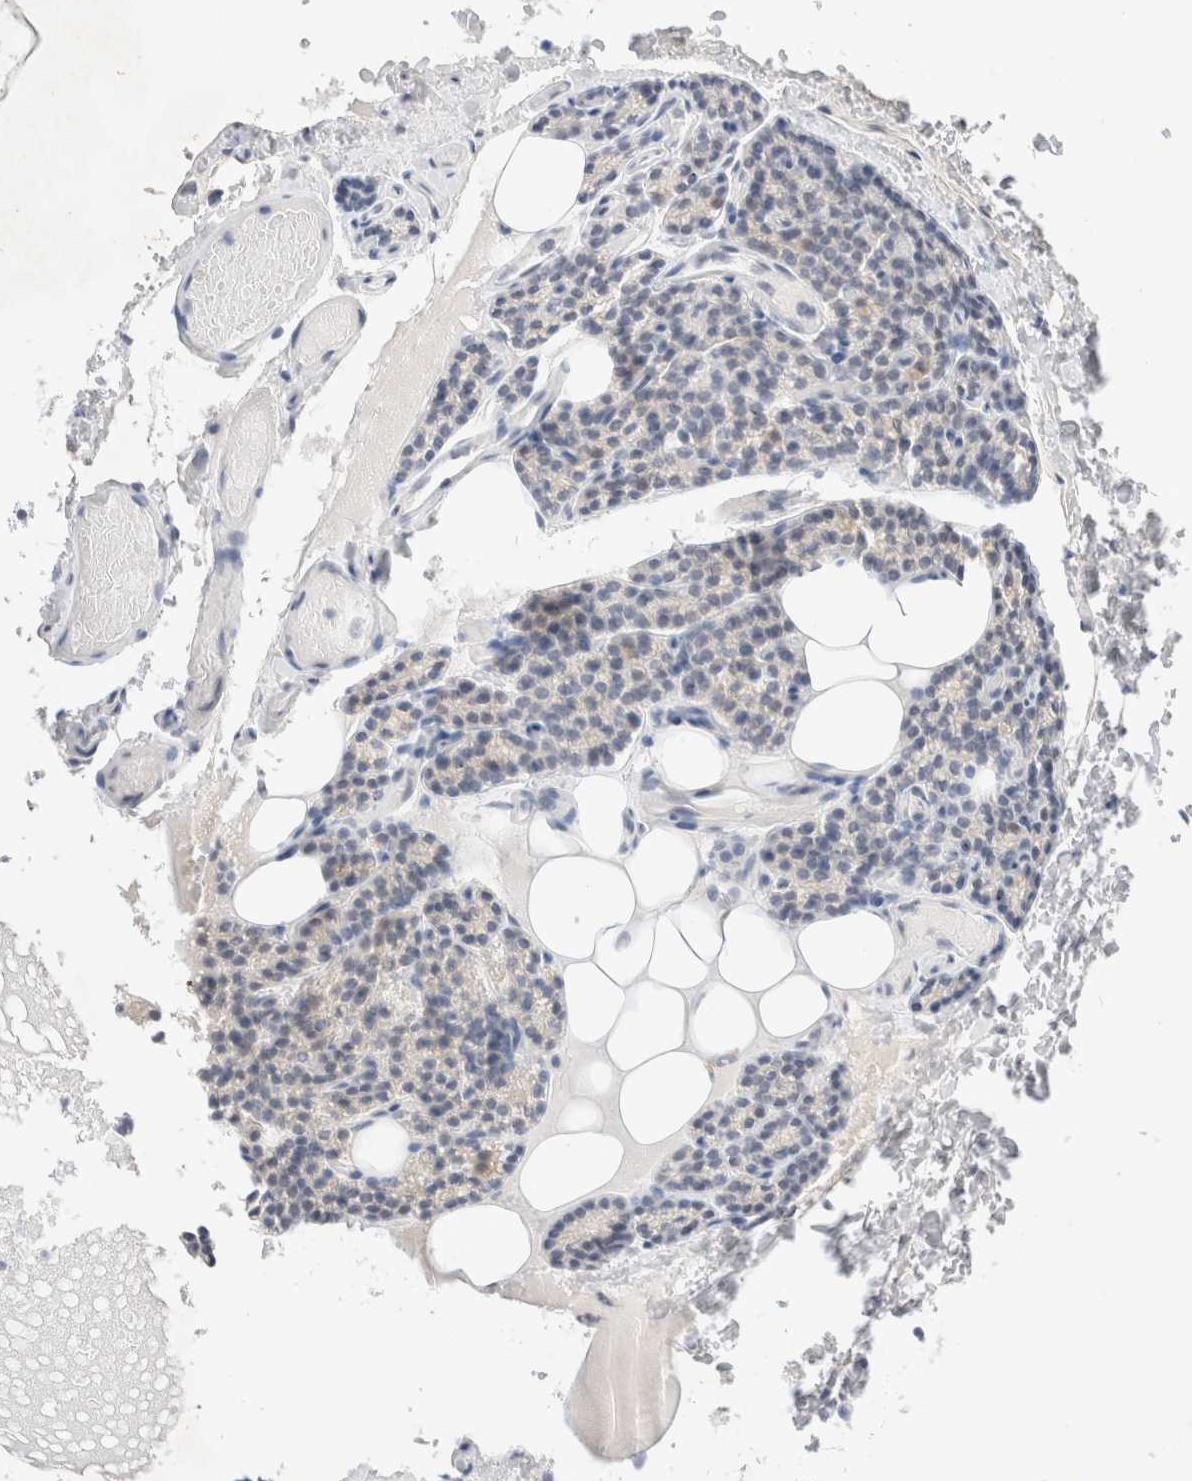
{"staining": {"intensity": "negative", "quantity": "none", "location": "none"}, "tissue": "parathyroid gland", "cell_type": "Glandular cells", "image_type": "normal", "snomed": [{"axis": "morphology", "description": "Normal tissue, NOS"}, {"axis": "topography", "description": "Parathyroid gland"}], "caption": "Normal parathyroid gland was stained to show a protein in brown. There is no significant positivity in glandular cells. The staining was performed using DAB to visualize the protein expression in brown, while the nuclei were stained in blue with hematoxylin (Magnification: 20x).", "gene": "SPATA20", "patient": {"sex": "female", "age": 85}}